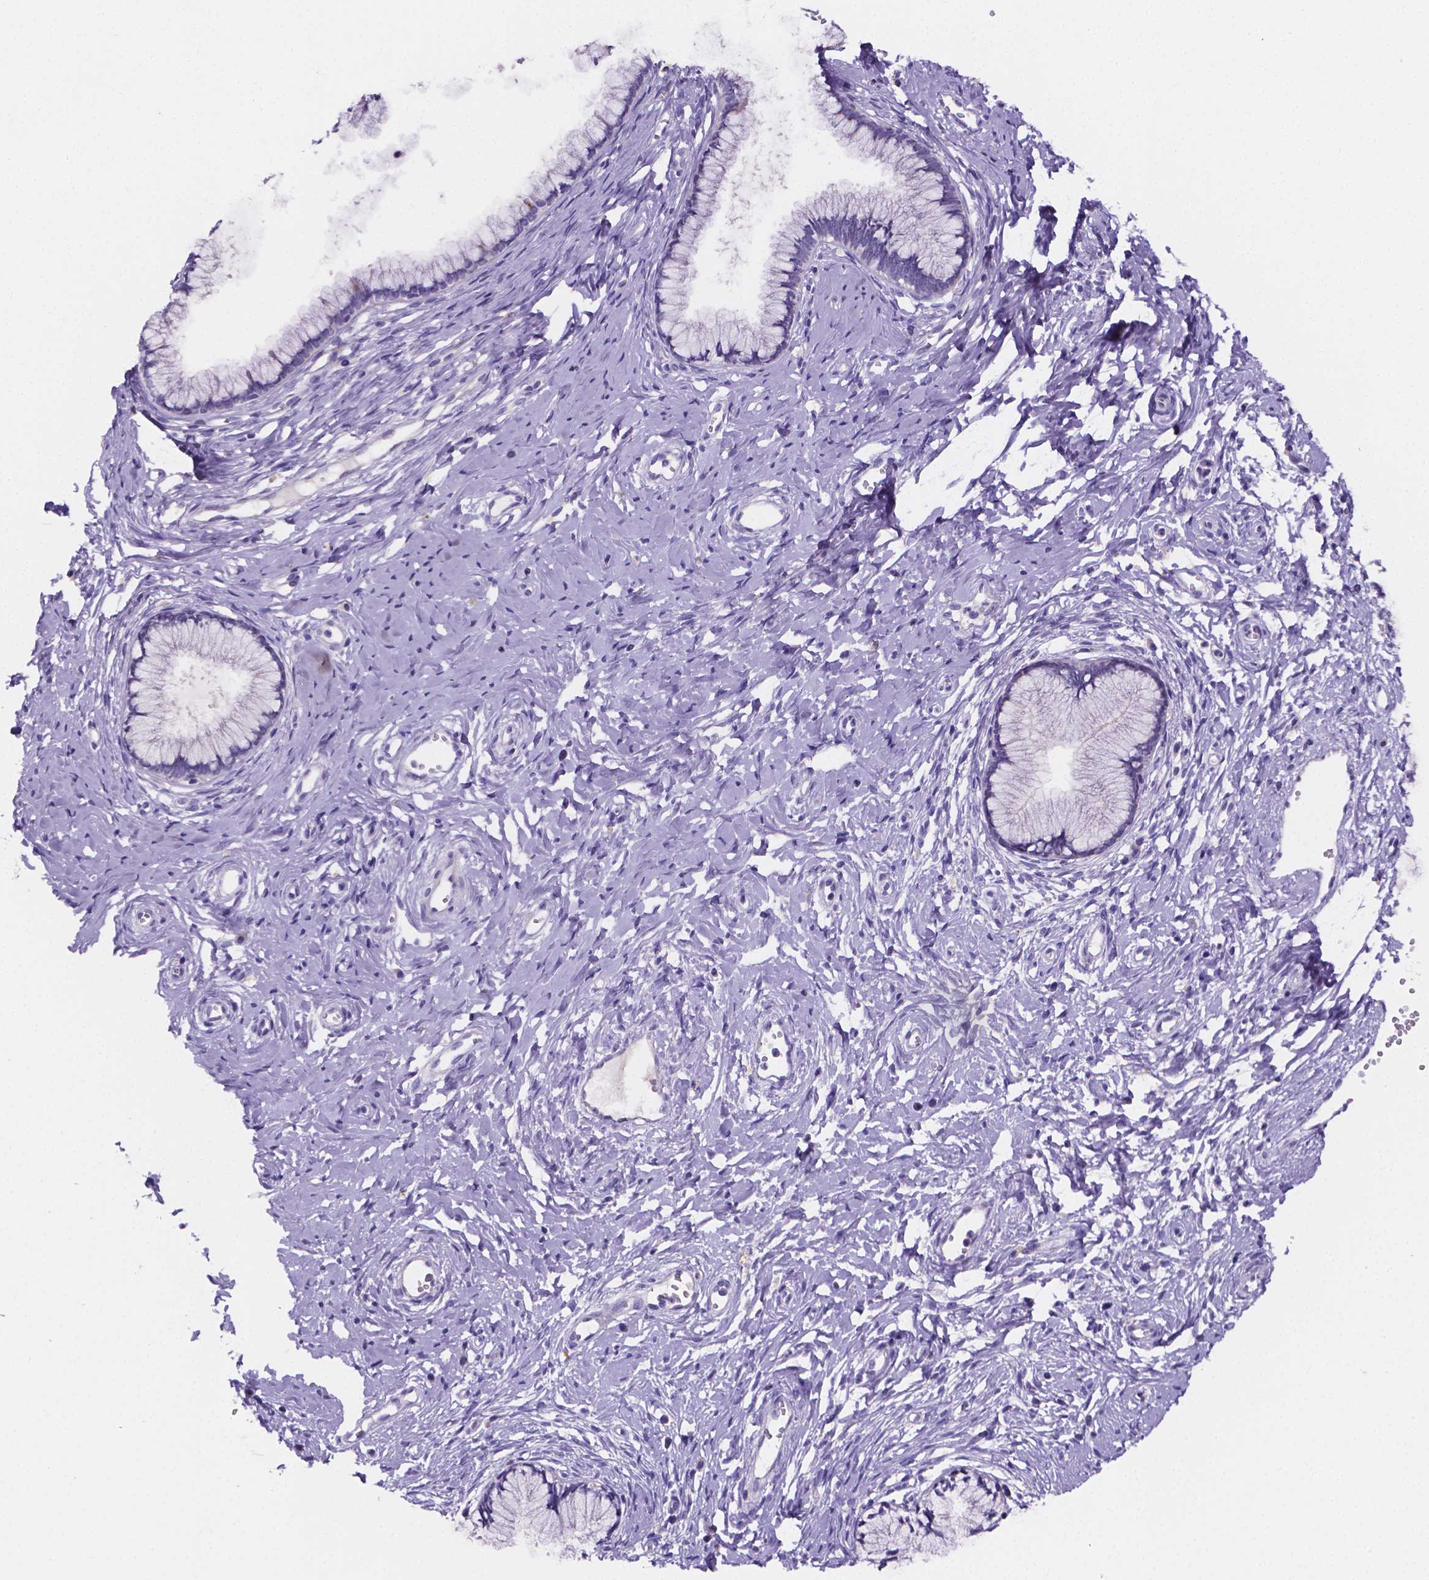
{"staining": {"intensity": "negative", "quantity": "none", "location": "none"}, "tissue": "cervix", "cell_type": "Glandular cells", "image_type": "normal", "snomed": [{"axis": "morphology", "description": "Normal tissue, NOS"}, {"axis": "topography", "description": "Cervix"}], "caption": "Immunohistochemical staining of unremarkable cervix exhibits no significant staining in glandular cells.", "gene": "NRGN", "patient": {"sex": "female", "age": 40}}